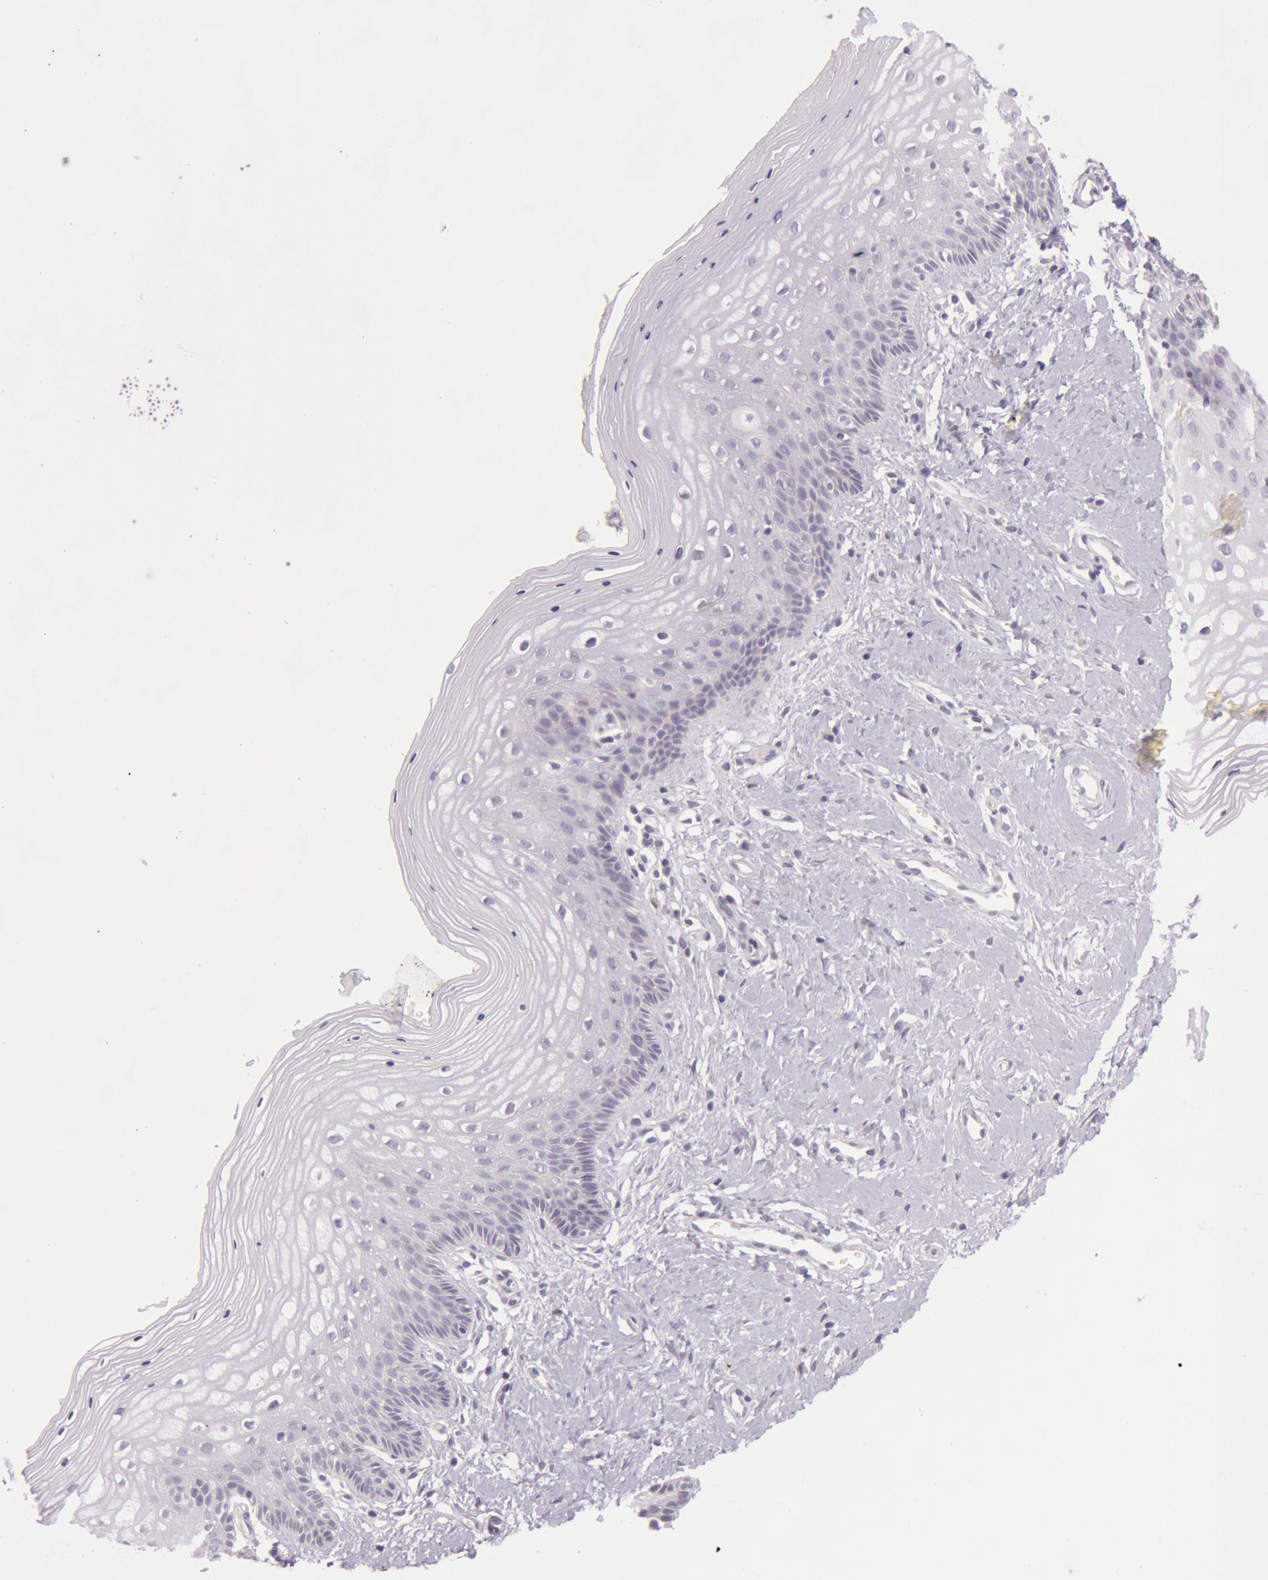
{"staining": {"intensity": "negative", "quantity": "none", "location": "none"}, "tissue": "vagina", "cell_type": "Squamous epithelial cells", "image_type": "normal", "snomed": [{"axis": "morphology", "description": "Normal tissue, NOS"}, {"axis": "topography", "description": "Vagina"}], "caption": "Micrograph shows no protein staining in squamous epithelial cells of benign vagina. The staining was performed using DAB to visualize the protein expression in brown, while the nuclei were stained in blue with hematoxylin (Magnification: 20x).", "gene": "RBMY1A1", "patient": {"sex": "female", "age": 46}}